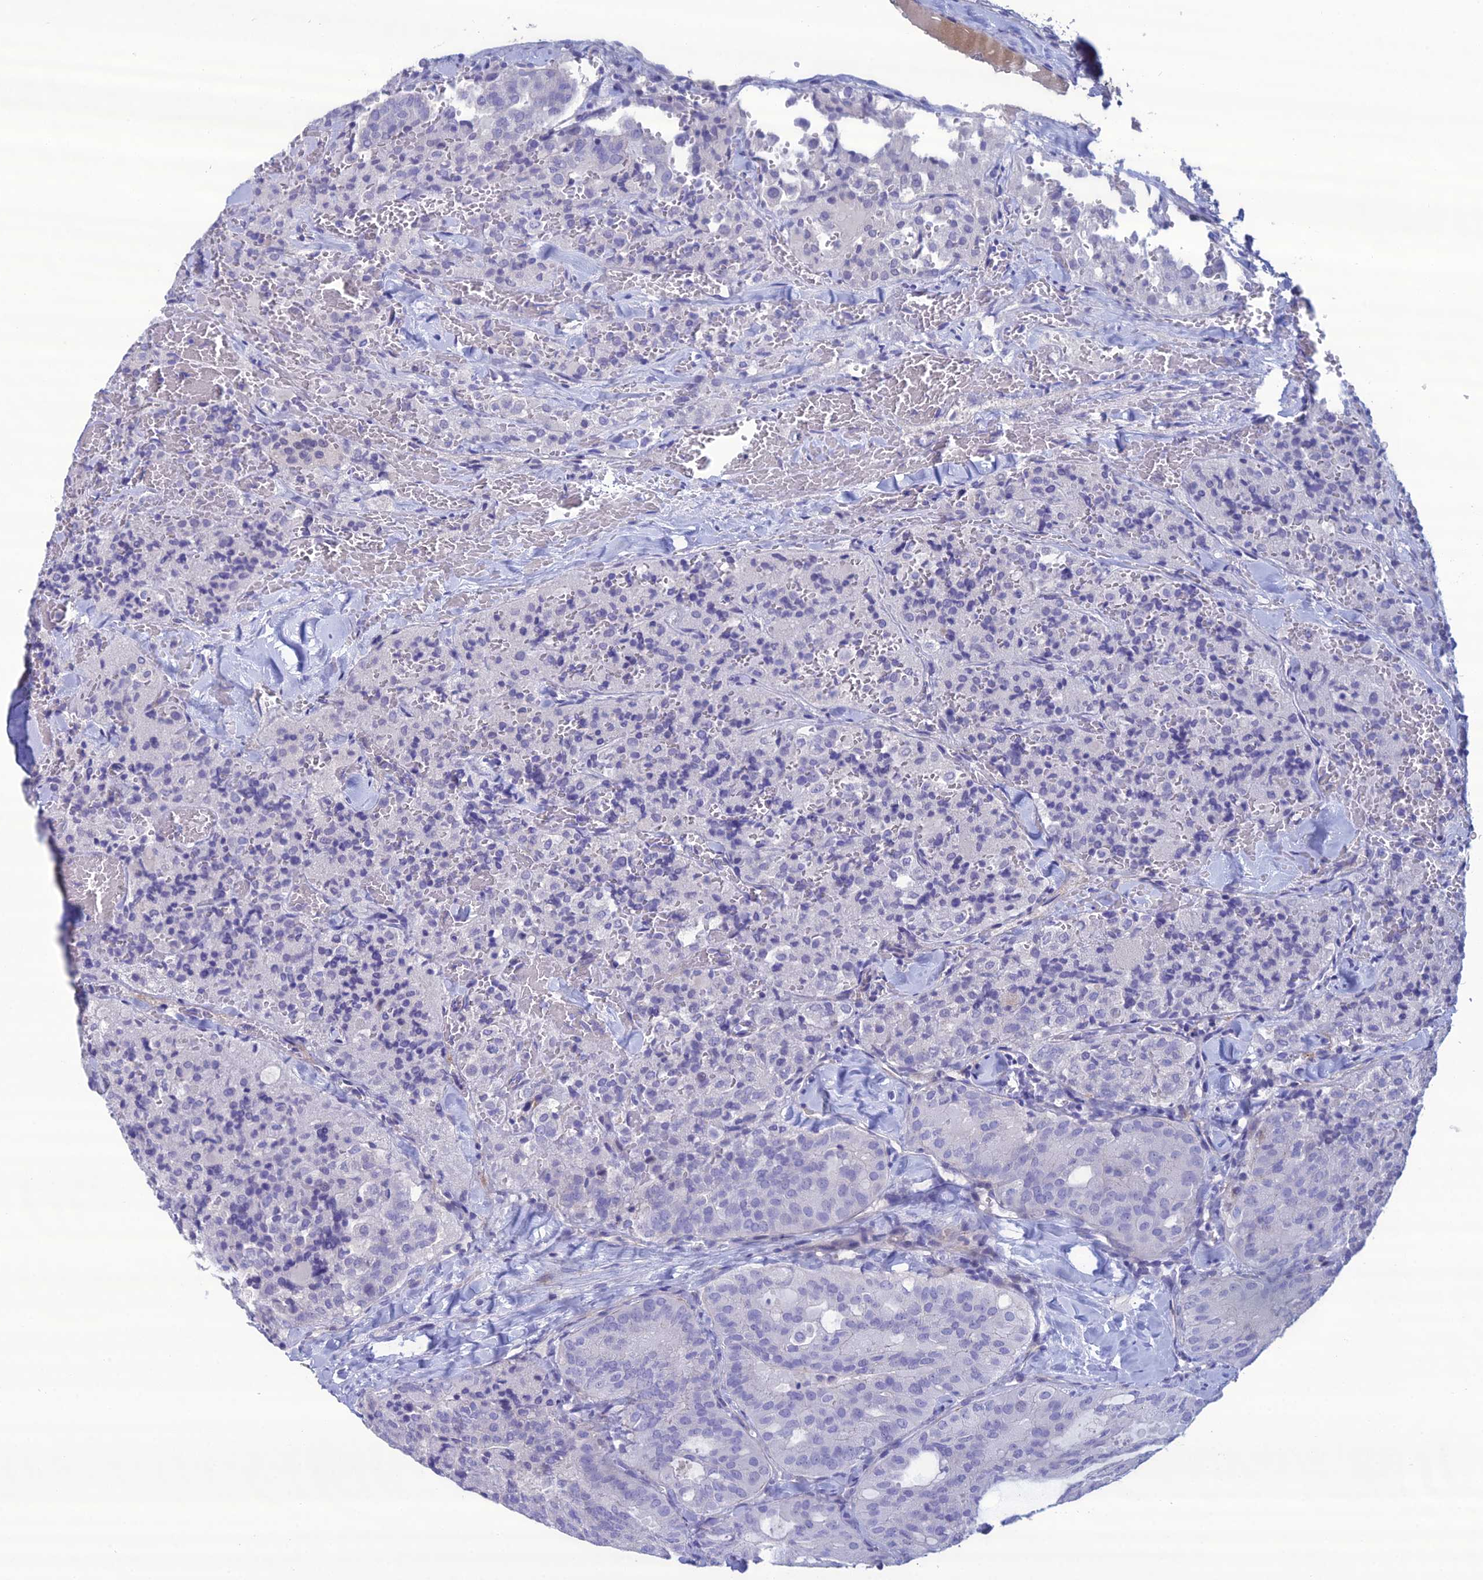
{"staining": {"intensity": "negative", "quantity": "none", "location": "none"}, "tissue": "thyroid cancer", "cell_type": "Tumor cells", "image_type": "cancer", "snomed": [{"axis": "morphology", "description": "Follicular adenoma carcinoma, NOS"}, {"axis": "topography", "description": "Thyroid gland"}], "caption": "Tumor cells show no significant staining in thyroid cancer (follicular adenoma carcinoma).", "gene": "OR56B1", "patient": {"sex": "male", "age": 75}}